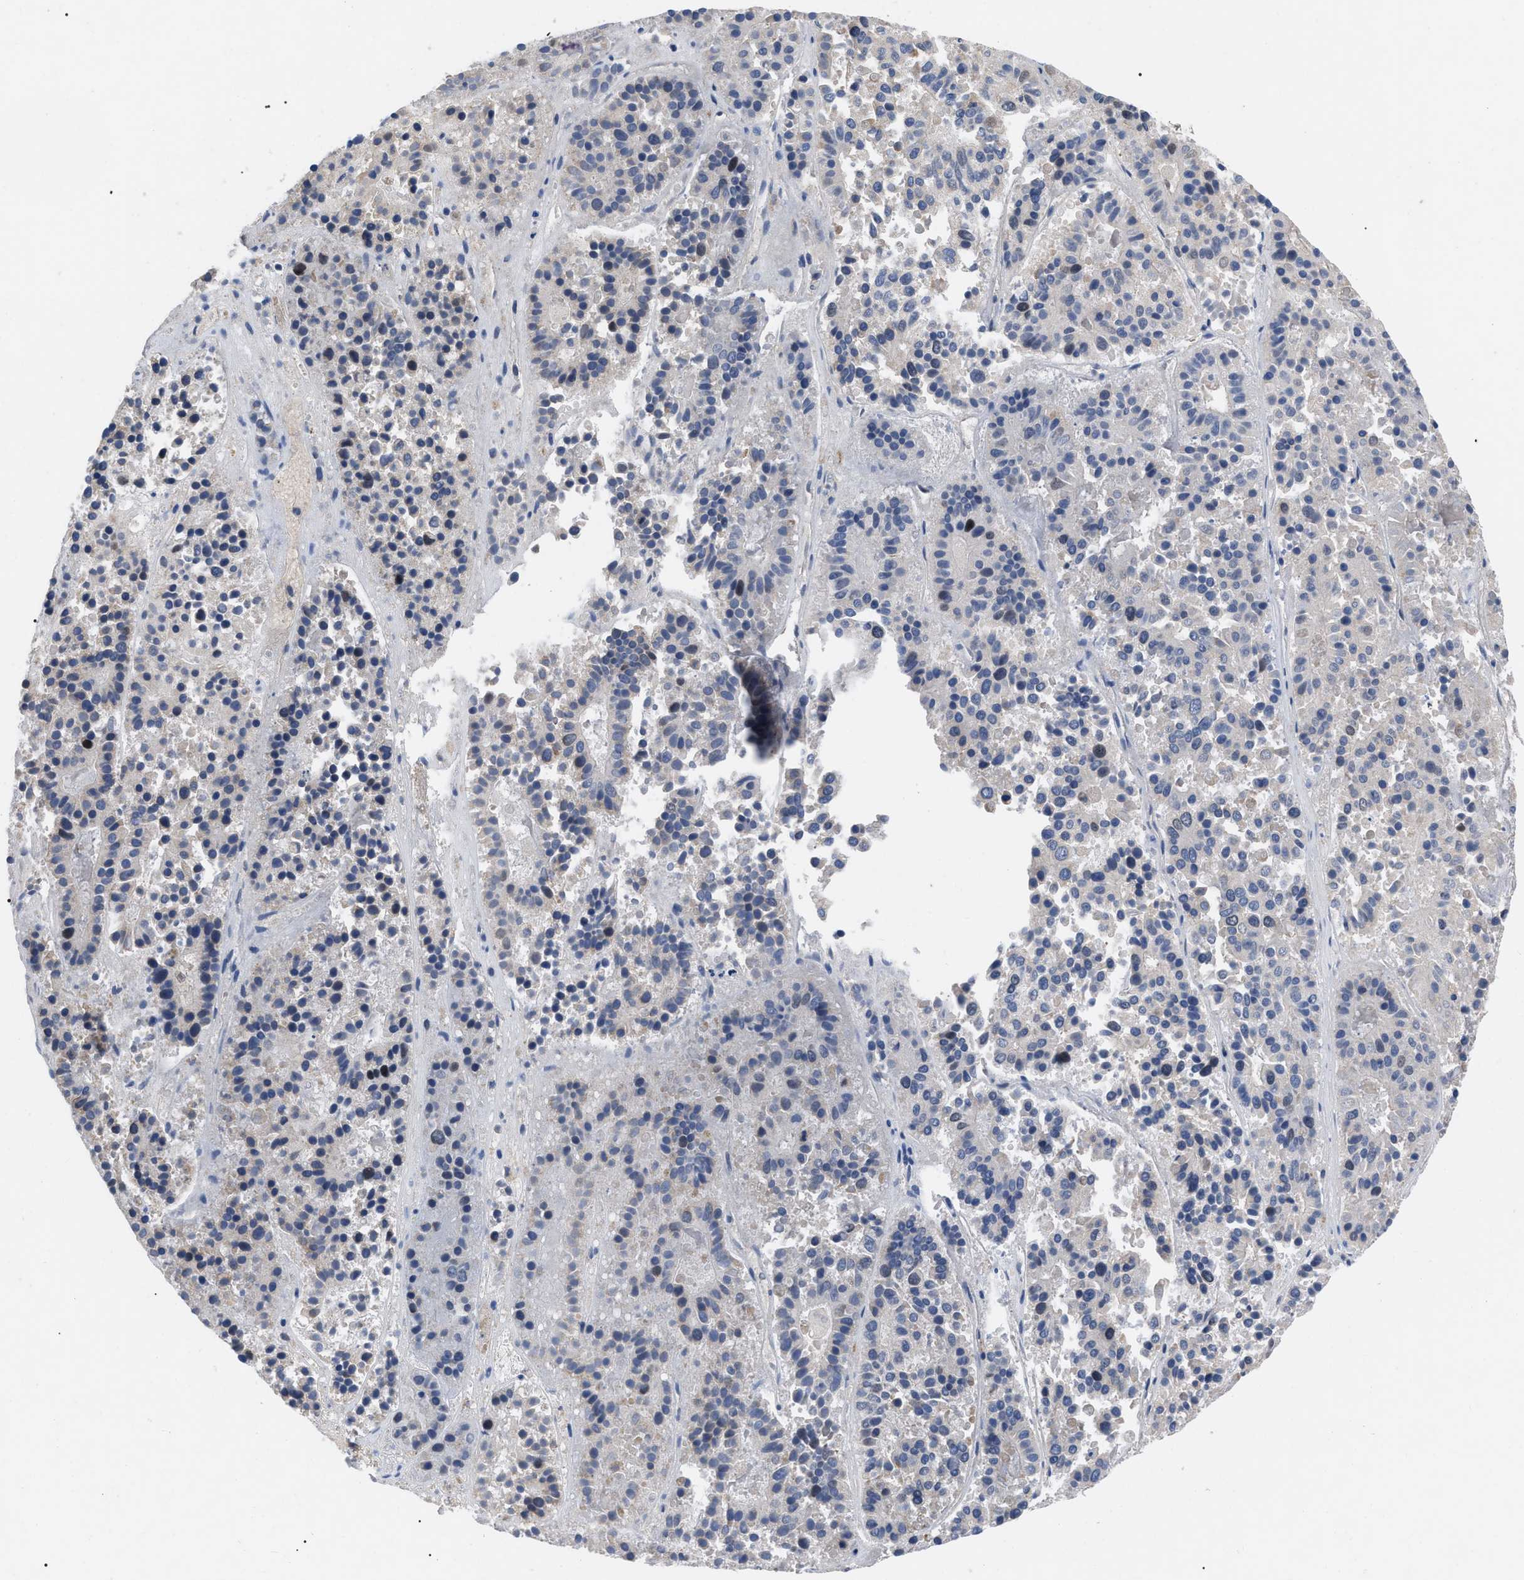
{"staining": {"intensity": "negative", "quantity": "none", "location": "none"}, "tissue": "pancreatic cancer", "cell_type": "Tumor cells", "image_type": "cancer", "snomed": [{"axis": "morphology", "description": "Adenocarcinoma, NOS"}, {"axis": "topography", "description": "Pancreas"}], "caption": "IHC micrograph of human pancreatic cancer (adenocarcinoma) stained for a protein (brown), which displays no expression in tumor cells.", "gene": "FAM171A2", "patient": {"sex": "male", "age": 50}}